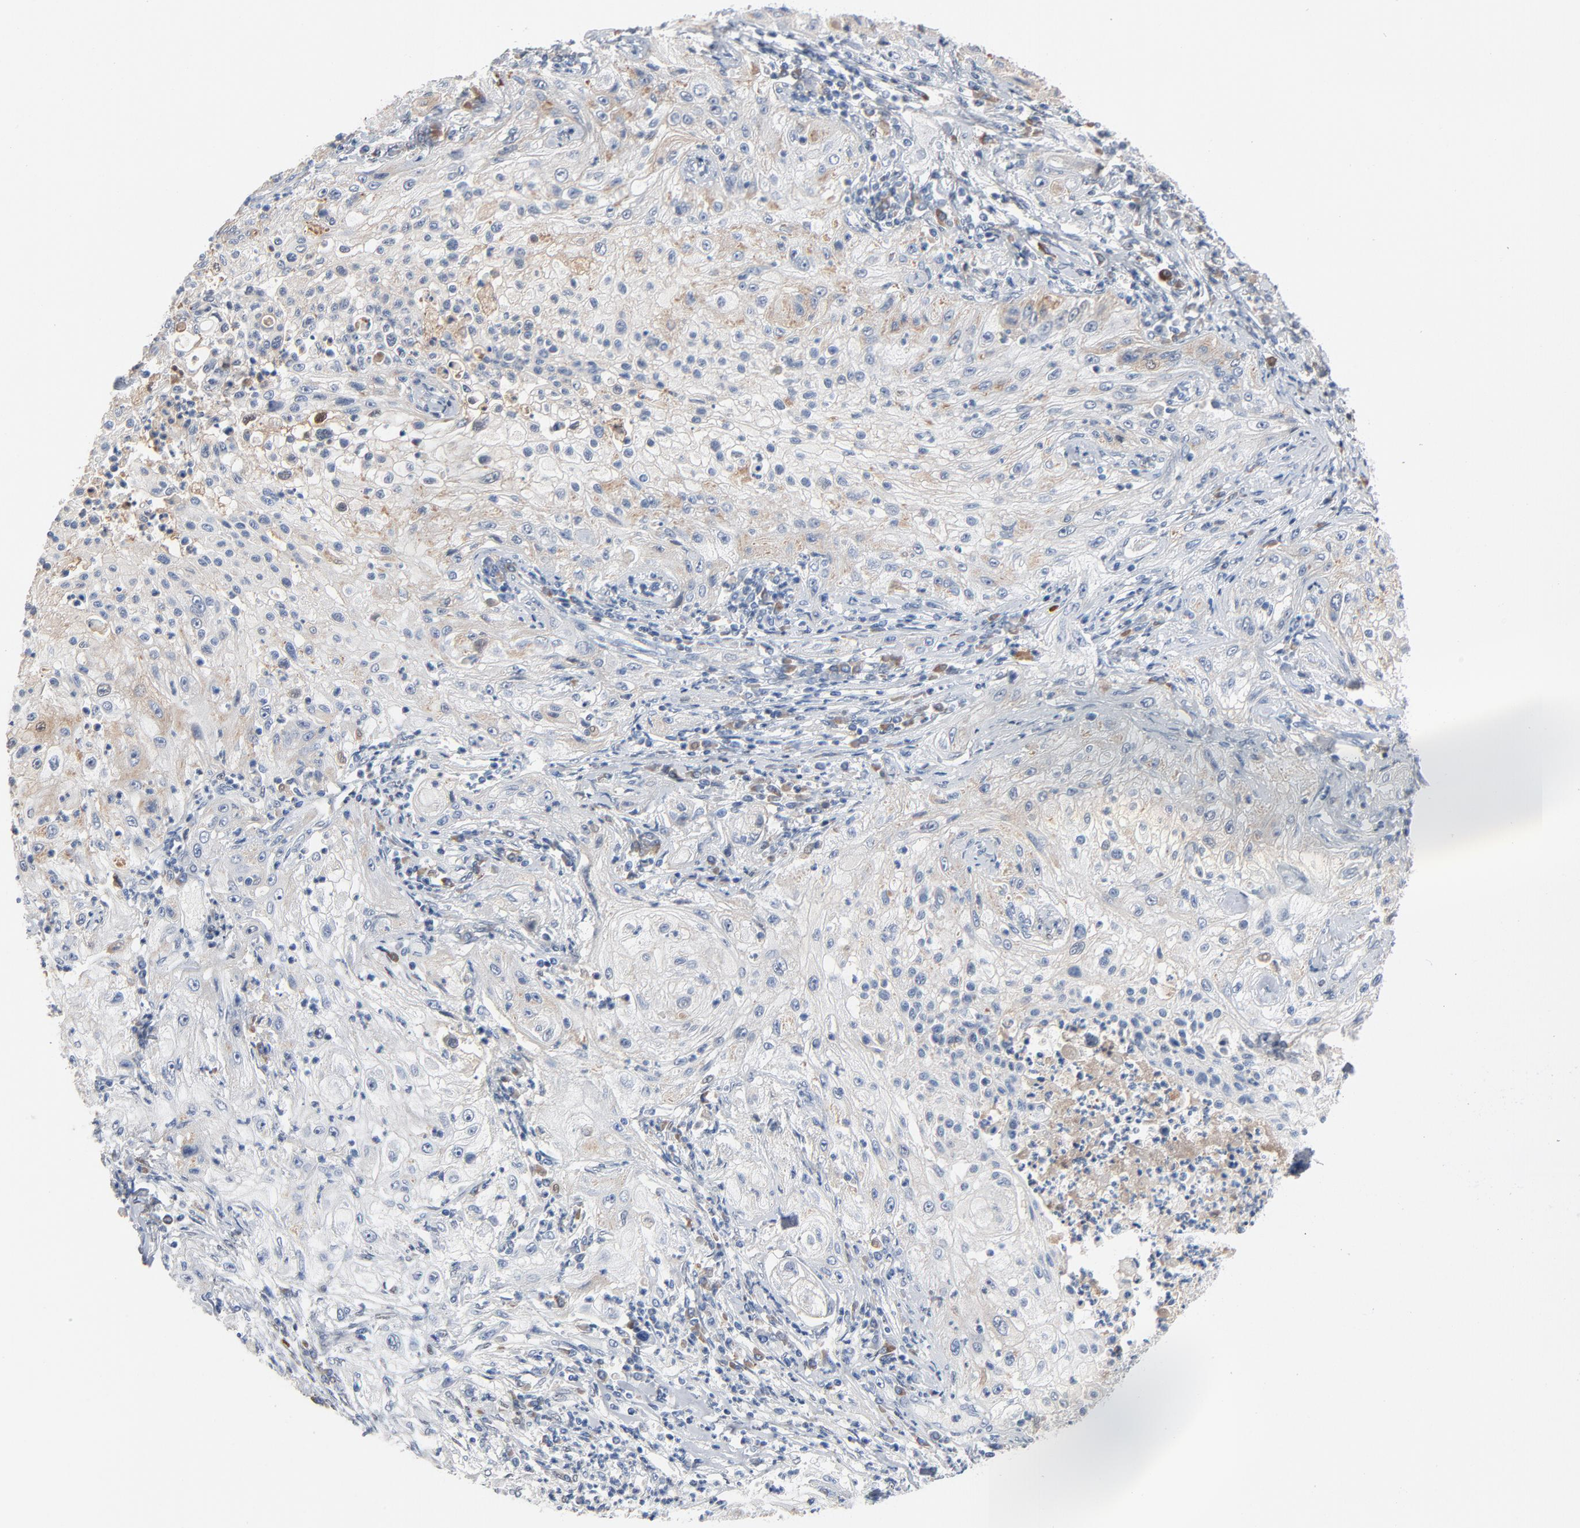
{"staining": {"intensity": "negative", "quantity": "none", "location": "none"}, "tissue": "lung cancer", "cell_type": "Tumor cells", "image_type": "cancer", "snomed": [{"axis": "morphology", "description": "Inflammation, NOS"}, {"axis": "morphology", "description": "Squamous cell carcinoma, NOS"}, {"axis": "topography", "description": "Lymph node"}, {"axis": "topography", "description": "Soft tissue"}, {"axis": "topography", "description": "Lung"}], "caption": "An immunohistochemistry photomicrograph of lung cancer is shown. There is no staining in tumor cells of lung cancer.", "gene": "FOXP1", "patient": {"sex": "male", "age": 66}}